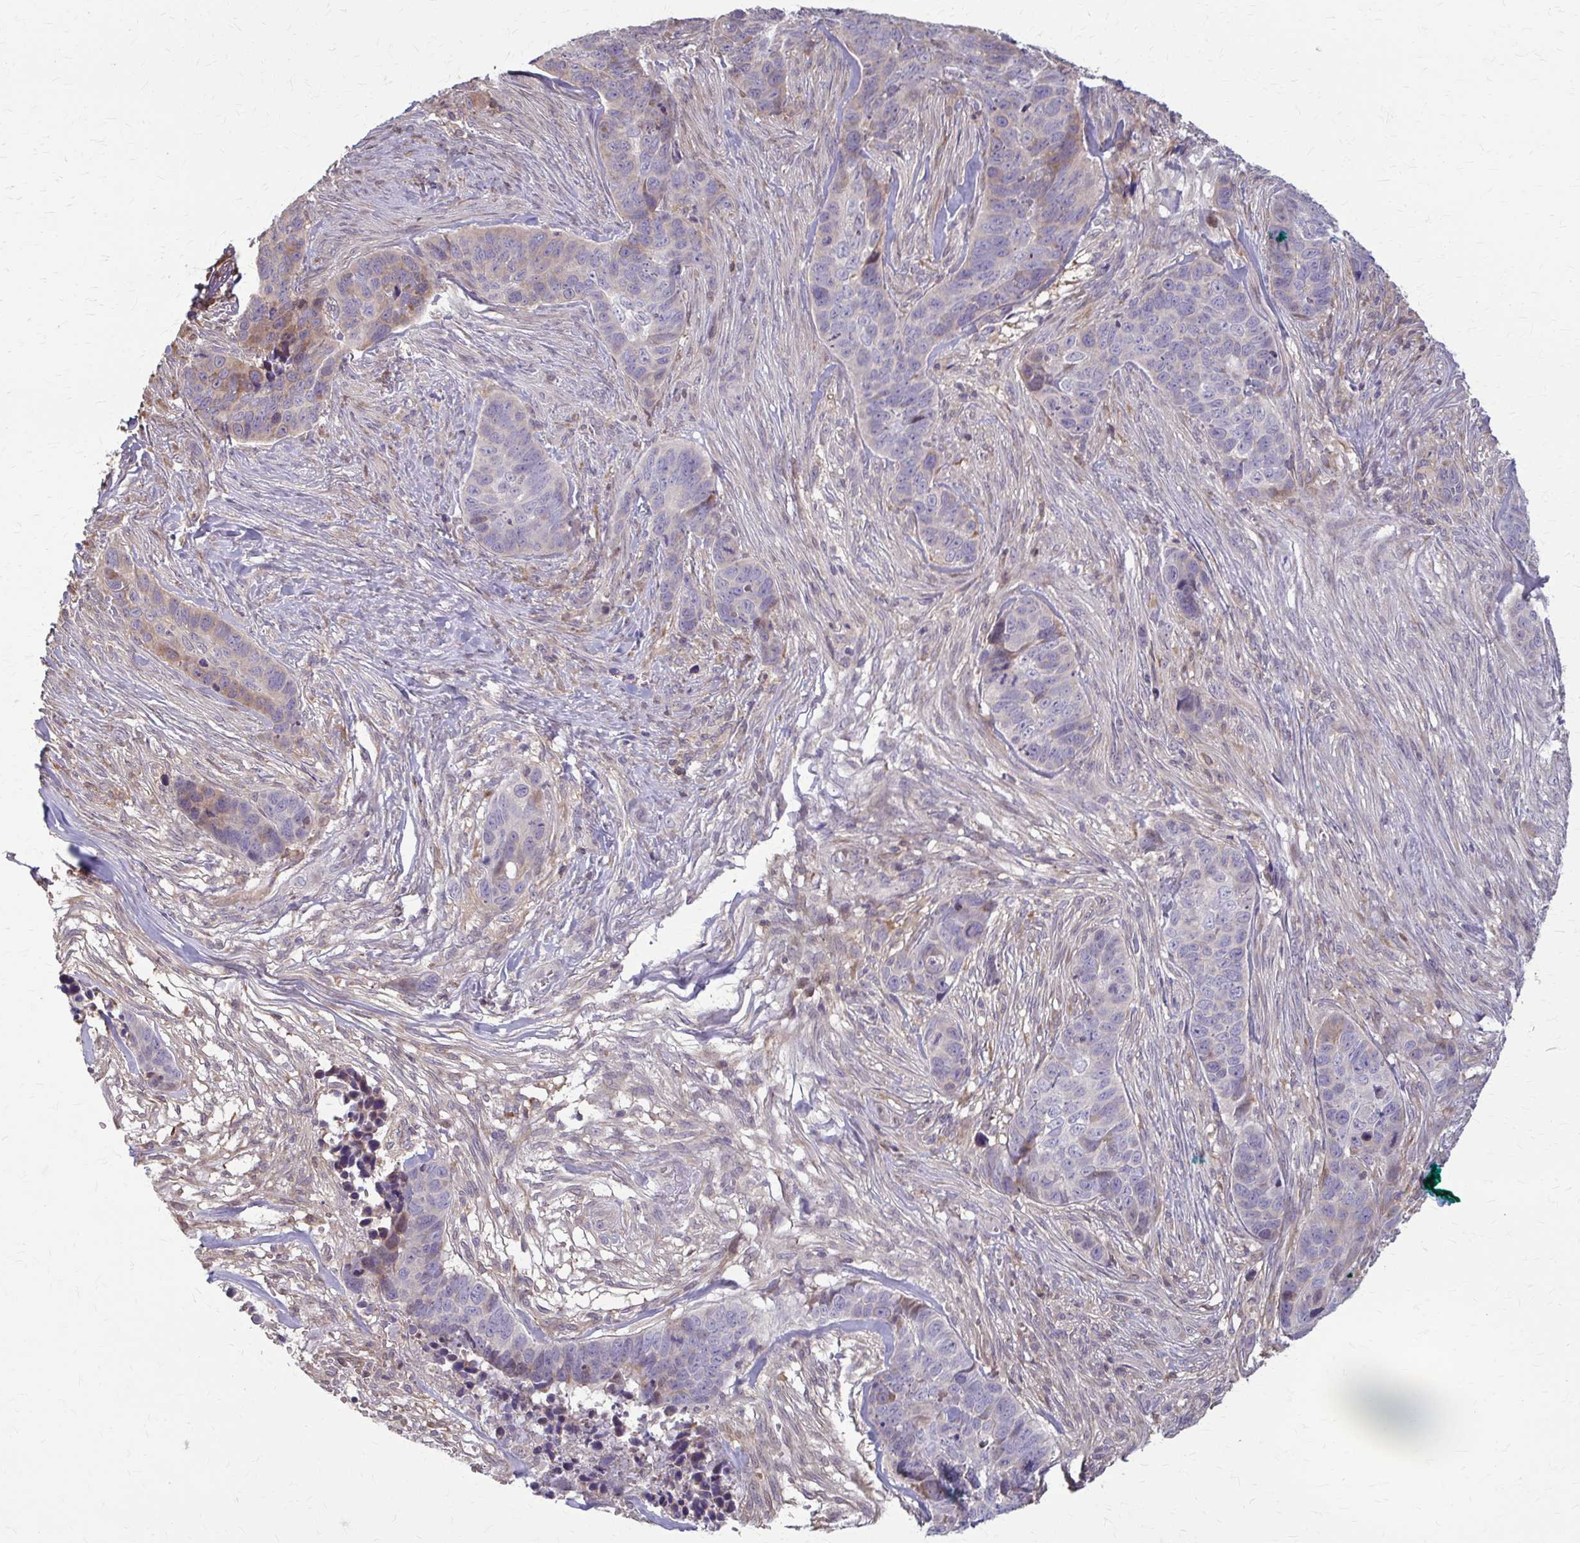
{"staining": {"intensity": "weak", "quantity": "<25%", "location": "cytoplasmic/membranous"}, "tissue": "skin cancer", "cell_type": "Tumor cells", "image_type": "cancer", "snomed": [{"axis": "morphology", "description": "Basal cell carcinoma"}, {"axis": "topography", "description": "Skin"}], "caption": "A micrograph of human skin cancer is negative for staining in tumor cells.", "gene": "ZNF34", "patient": {"sex": "female", "age": 82}}